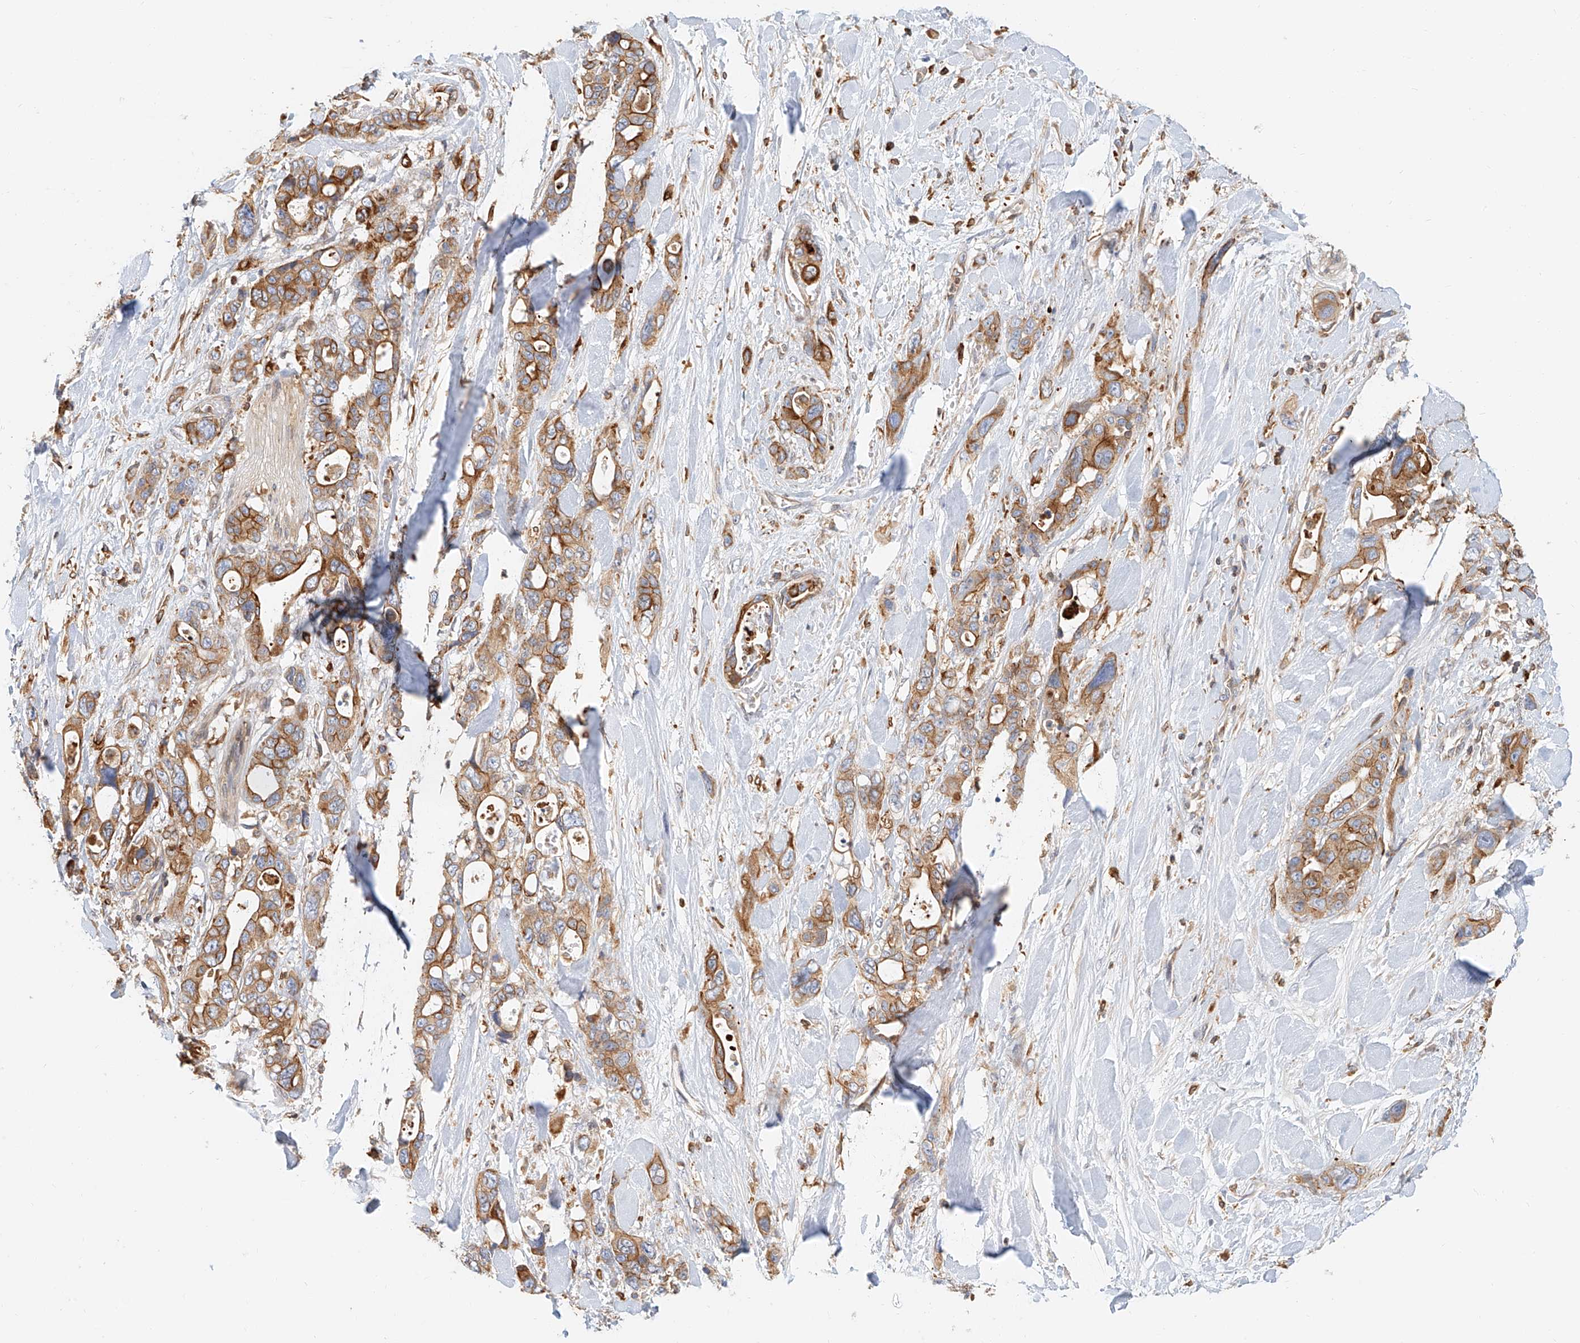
{"staining": {"intensity": "moderate", "quantity": ">75%", "location": "cytoplasmic/membranous"}, "tissue": "pancreatic cancer", "cell_type": "Tumor cells", "image_type": "cancer", "snomed": [{"axis": "morphology", "description": "Adenocarcinoma, NOS"}, {"axis": "topography", "description": "Pancreas"}], "caption": "Pancreatic cancer (adenocarcinoma) stained with IHC exhibits moderate cytoplasmic/membranous expression in approximately >75% of tumor cells.", "gene": "DHRS7", "patient": {"sex": "male", "age": 46}}